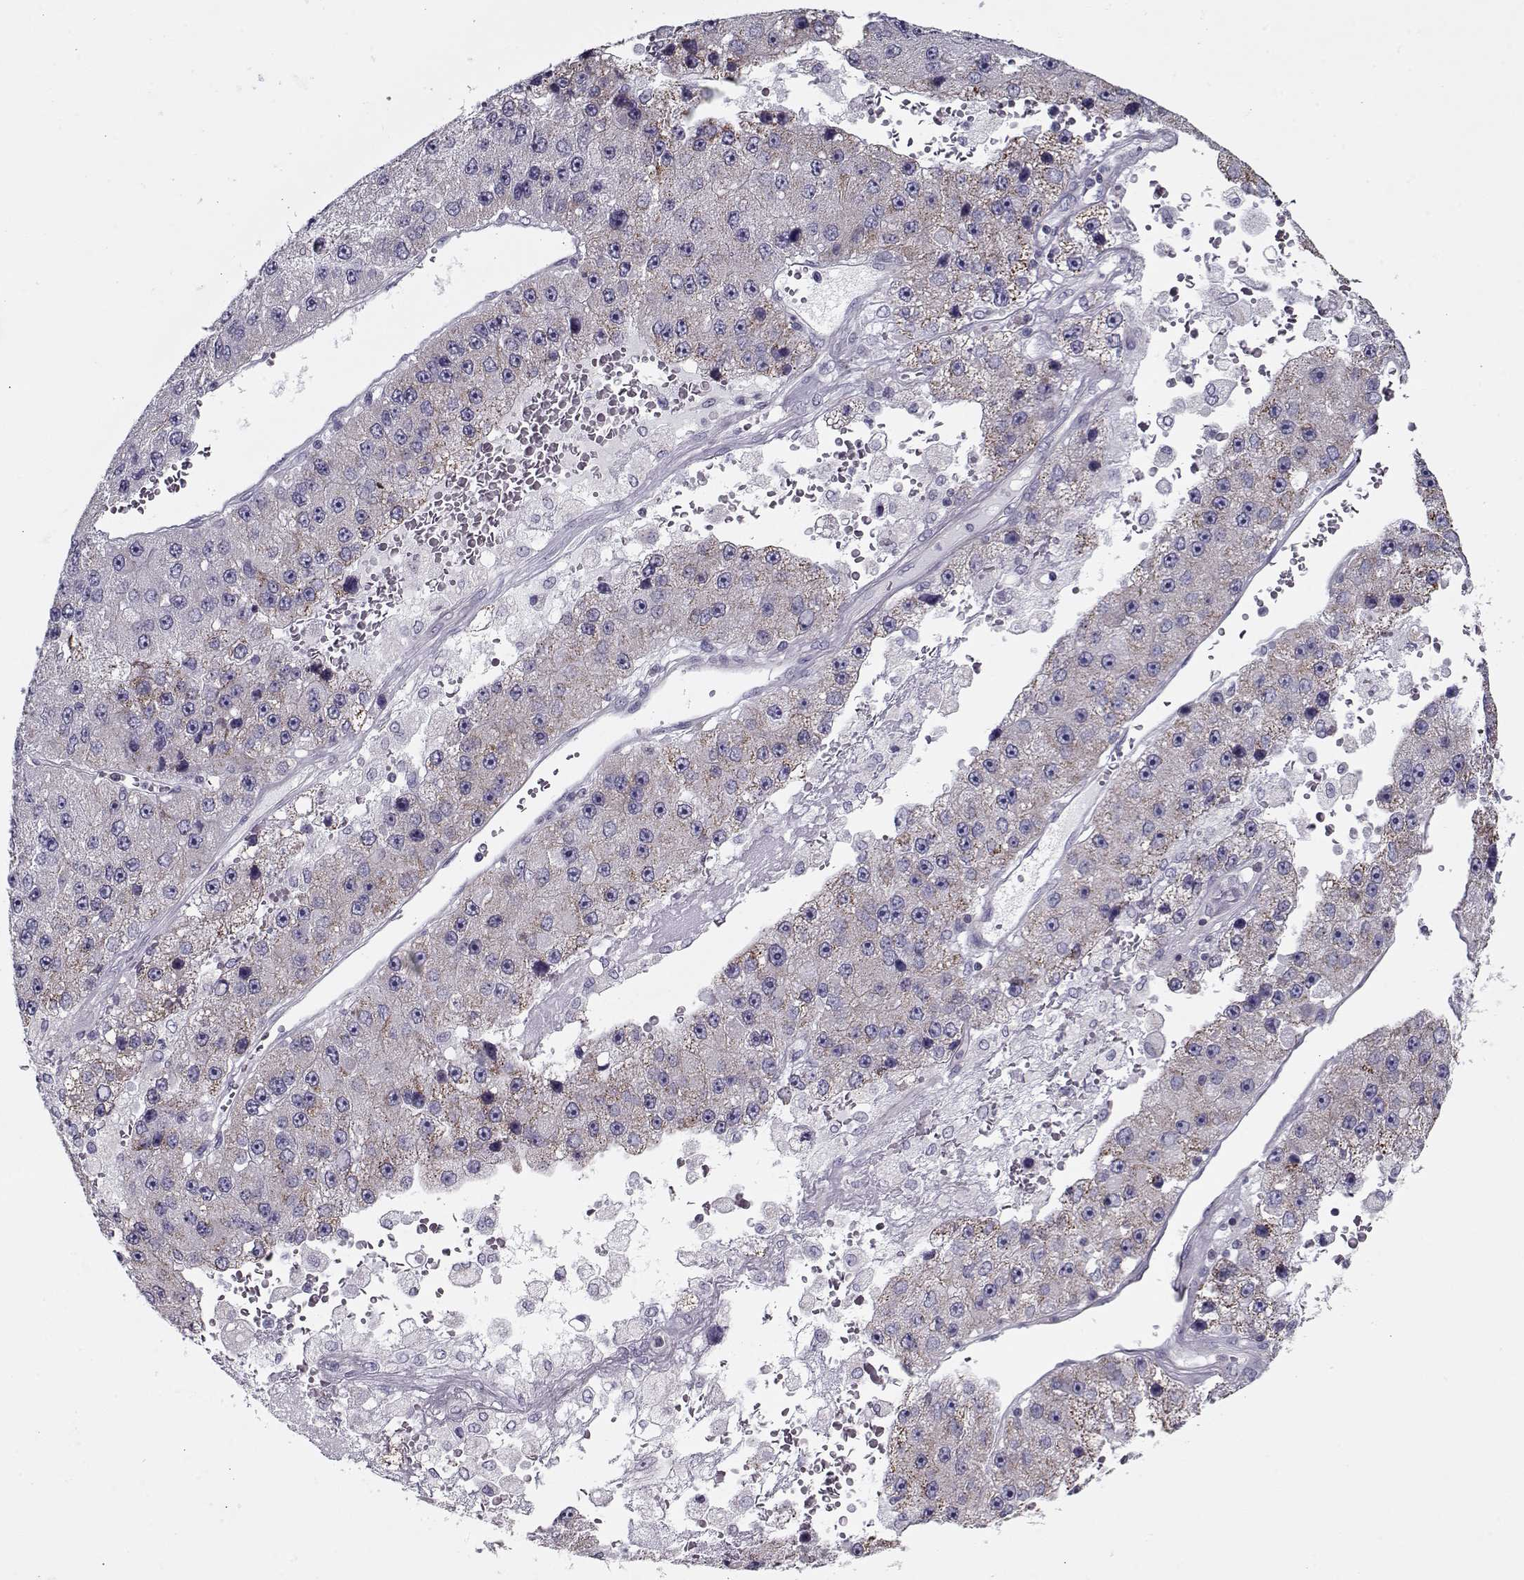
{"staining": {"intensity": "weak", "quantity": "25%-75%", "location": "cytoplasmic/membranous"}, "tissue": "liver cancer", "cell_type": "Tumor cells", "image_type": "cancer", "snomed": [{"axis": "morphology", "description": "Carcinoma, Hepatocellular, NOS"}, {"axis": "topography", "description": "Liver"}], "caption": "This is an image of immunohistochemistry staining of liver hepatocellular carcinoma, which shows weak expression in the cytoplasmic/membranous of tumor cells.", "gene": "PP2D1", "patient": {"sex": "female", "age": 73}}